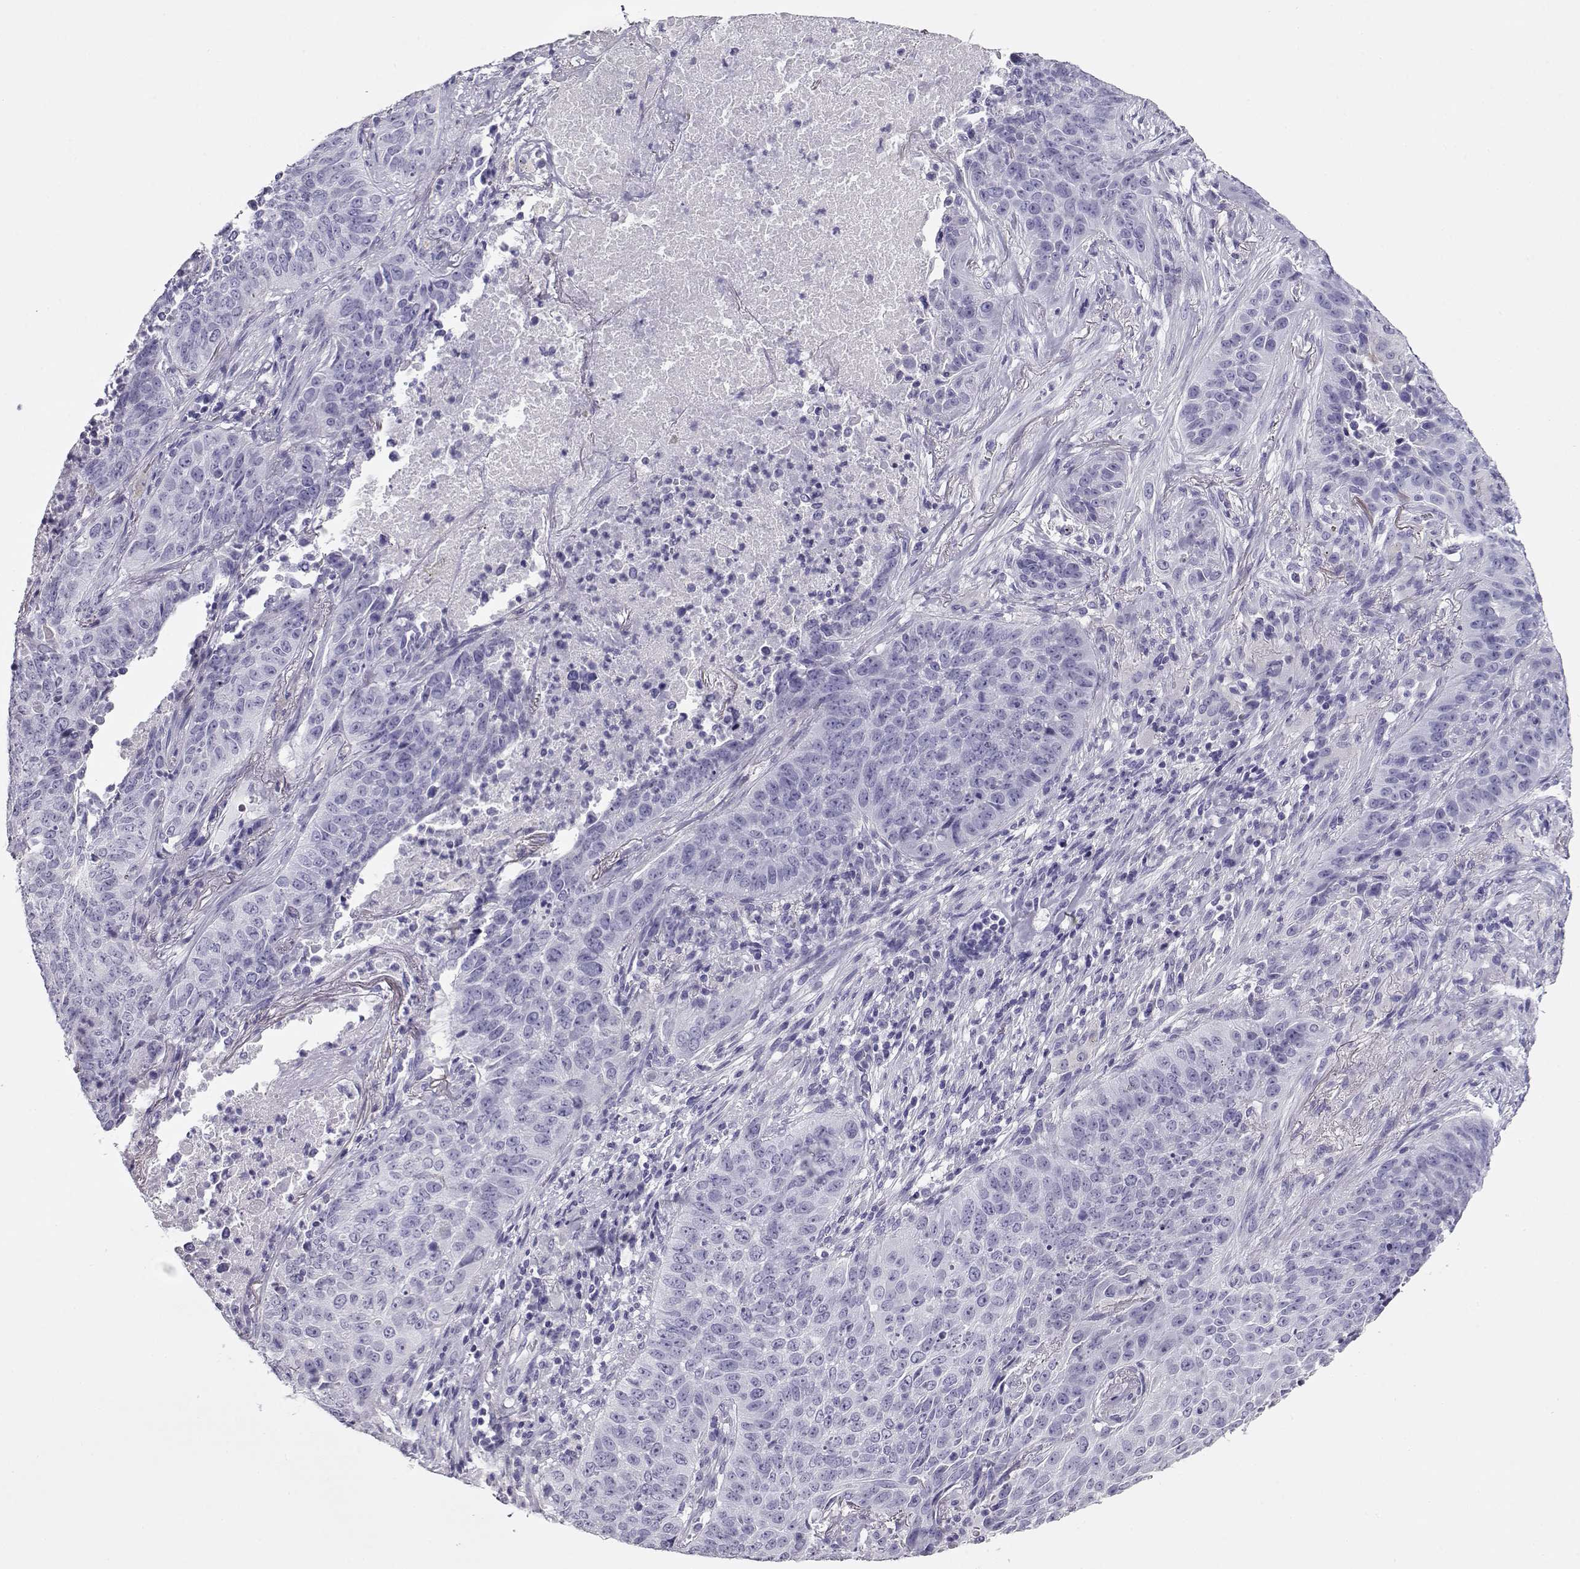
{"staining": {"intensity": "negative", "quantity": "none", "location": "none"}, "tissue": "lung cancer", "cell_type": "Tumor cells", "image_type": "cancer", "snomed": [{"axis": "morphology", "description": "Normal tissue, NOS"}, {"axis": "morphology", "description": "Squamous cell carcinoma, NOS"}, {"axis": "topography", "description": "Bronchus"}, {"axis": "topography", "description": "Lung"}], "caption": "Human squamous cell carcinoma (lung) stained for a protein using immunohistochemistry (IHC) demonstrates no positivity in tumor cells.", "gene": "CRX", "patient": {"sex": "male", "age": 64}}